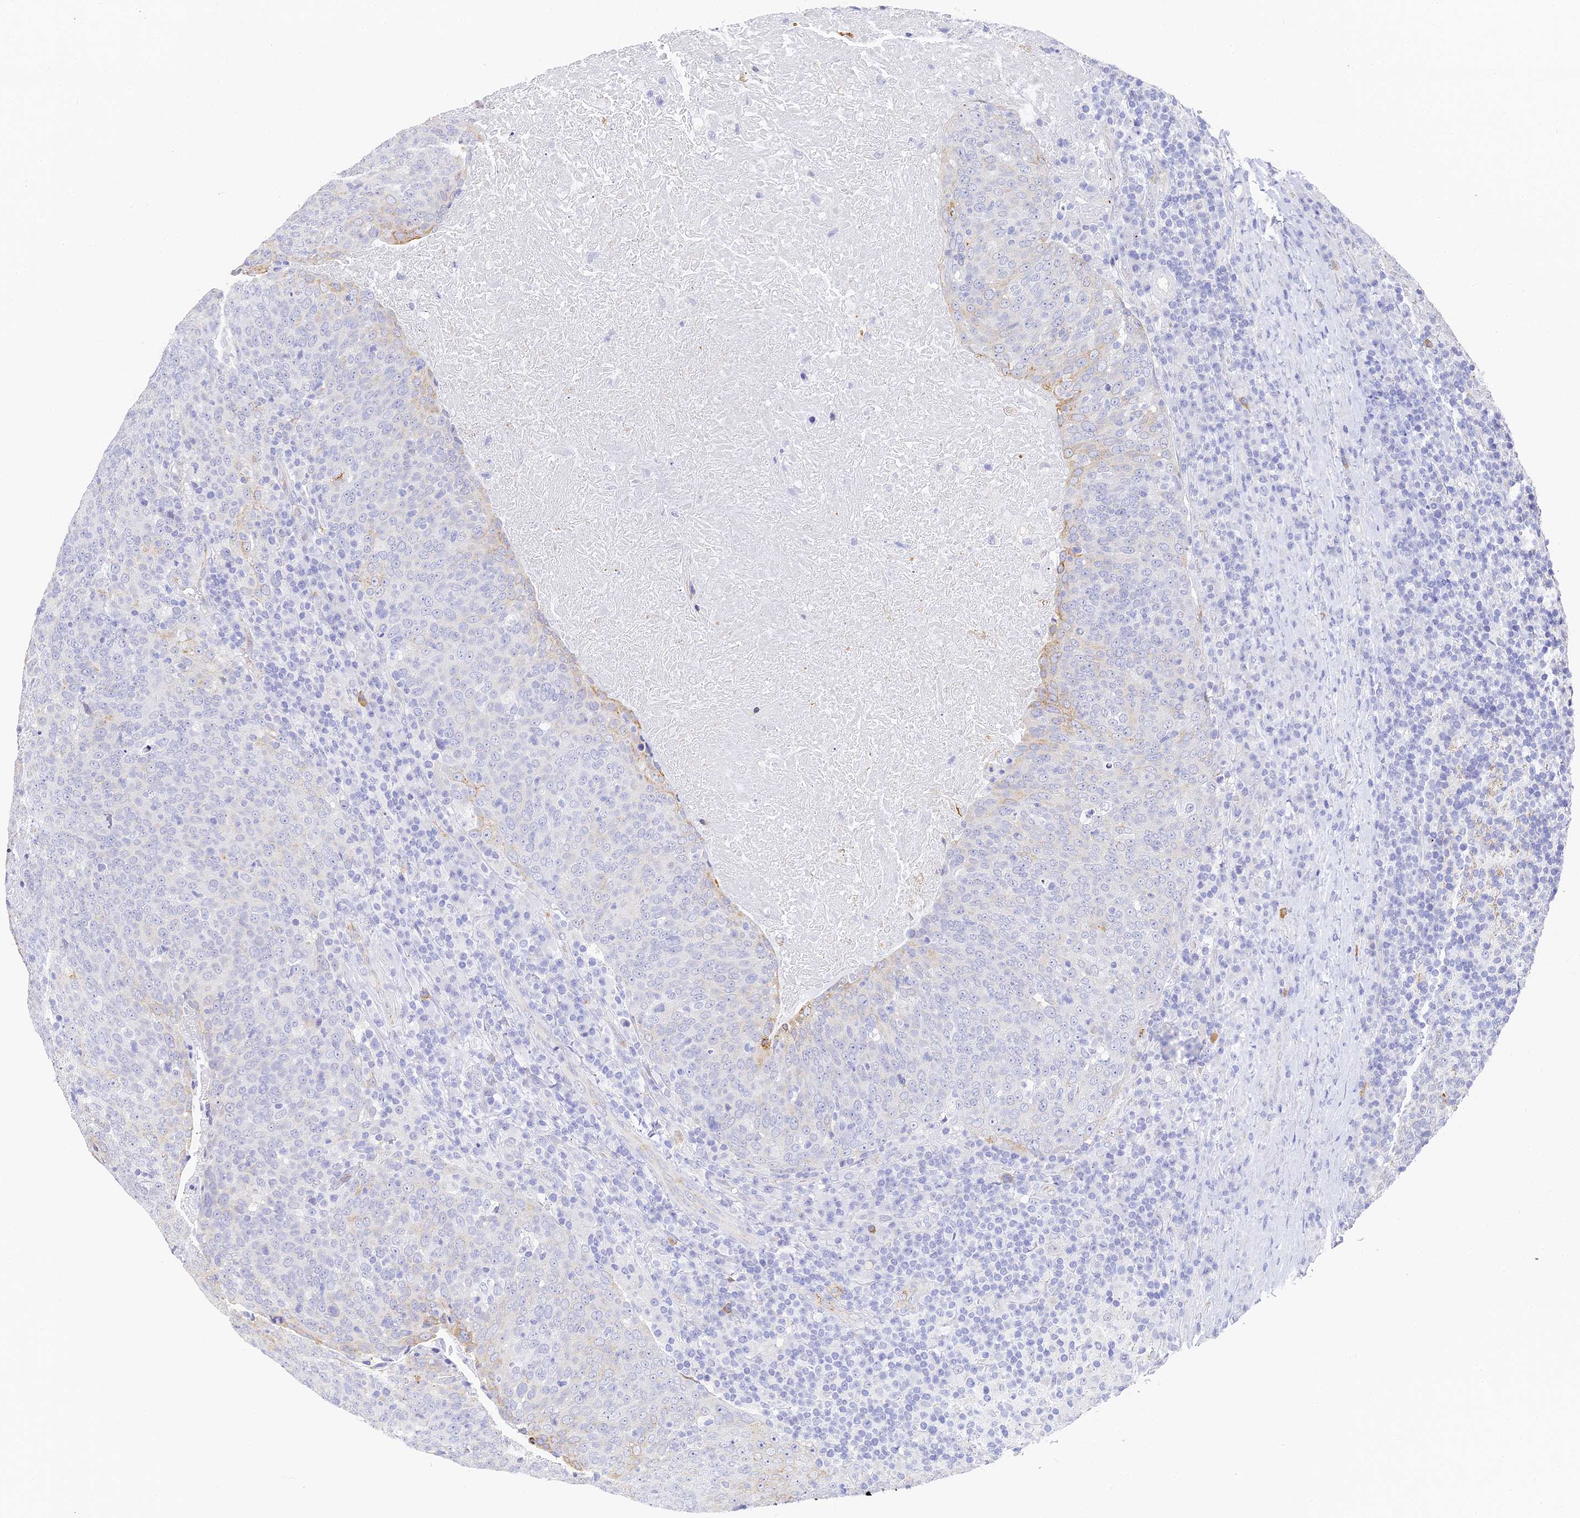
{"staining": {"intensity": "weak", "quantity": "<25%", "location": "cytoplasmic/membranous"}, "tissue": "head and neck cancer", "cell_type": "Tumor cells", "image_type": "cancer", "snomed": [{"axis": "morphology", "description": "Squamous cell carcinoma, NOS"}, {"axis": "morphology", "description": "Squamous cell carcinoma, metastatic, NOS"}, {"axis": "topography", "description": "Lymph node"}, {"axis": "topography", "description": "Head-Neck"}], "caption": "The histopathology image demonstrates no significant expression in tumor cells of metastatic squamous cell carcinoma (head and neck).", "gene": "GJA1", "patient": {"sex": "male", "age": 62}}